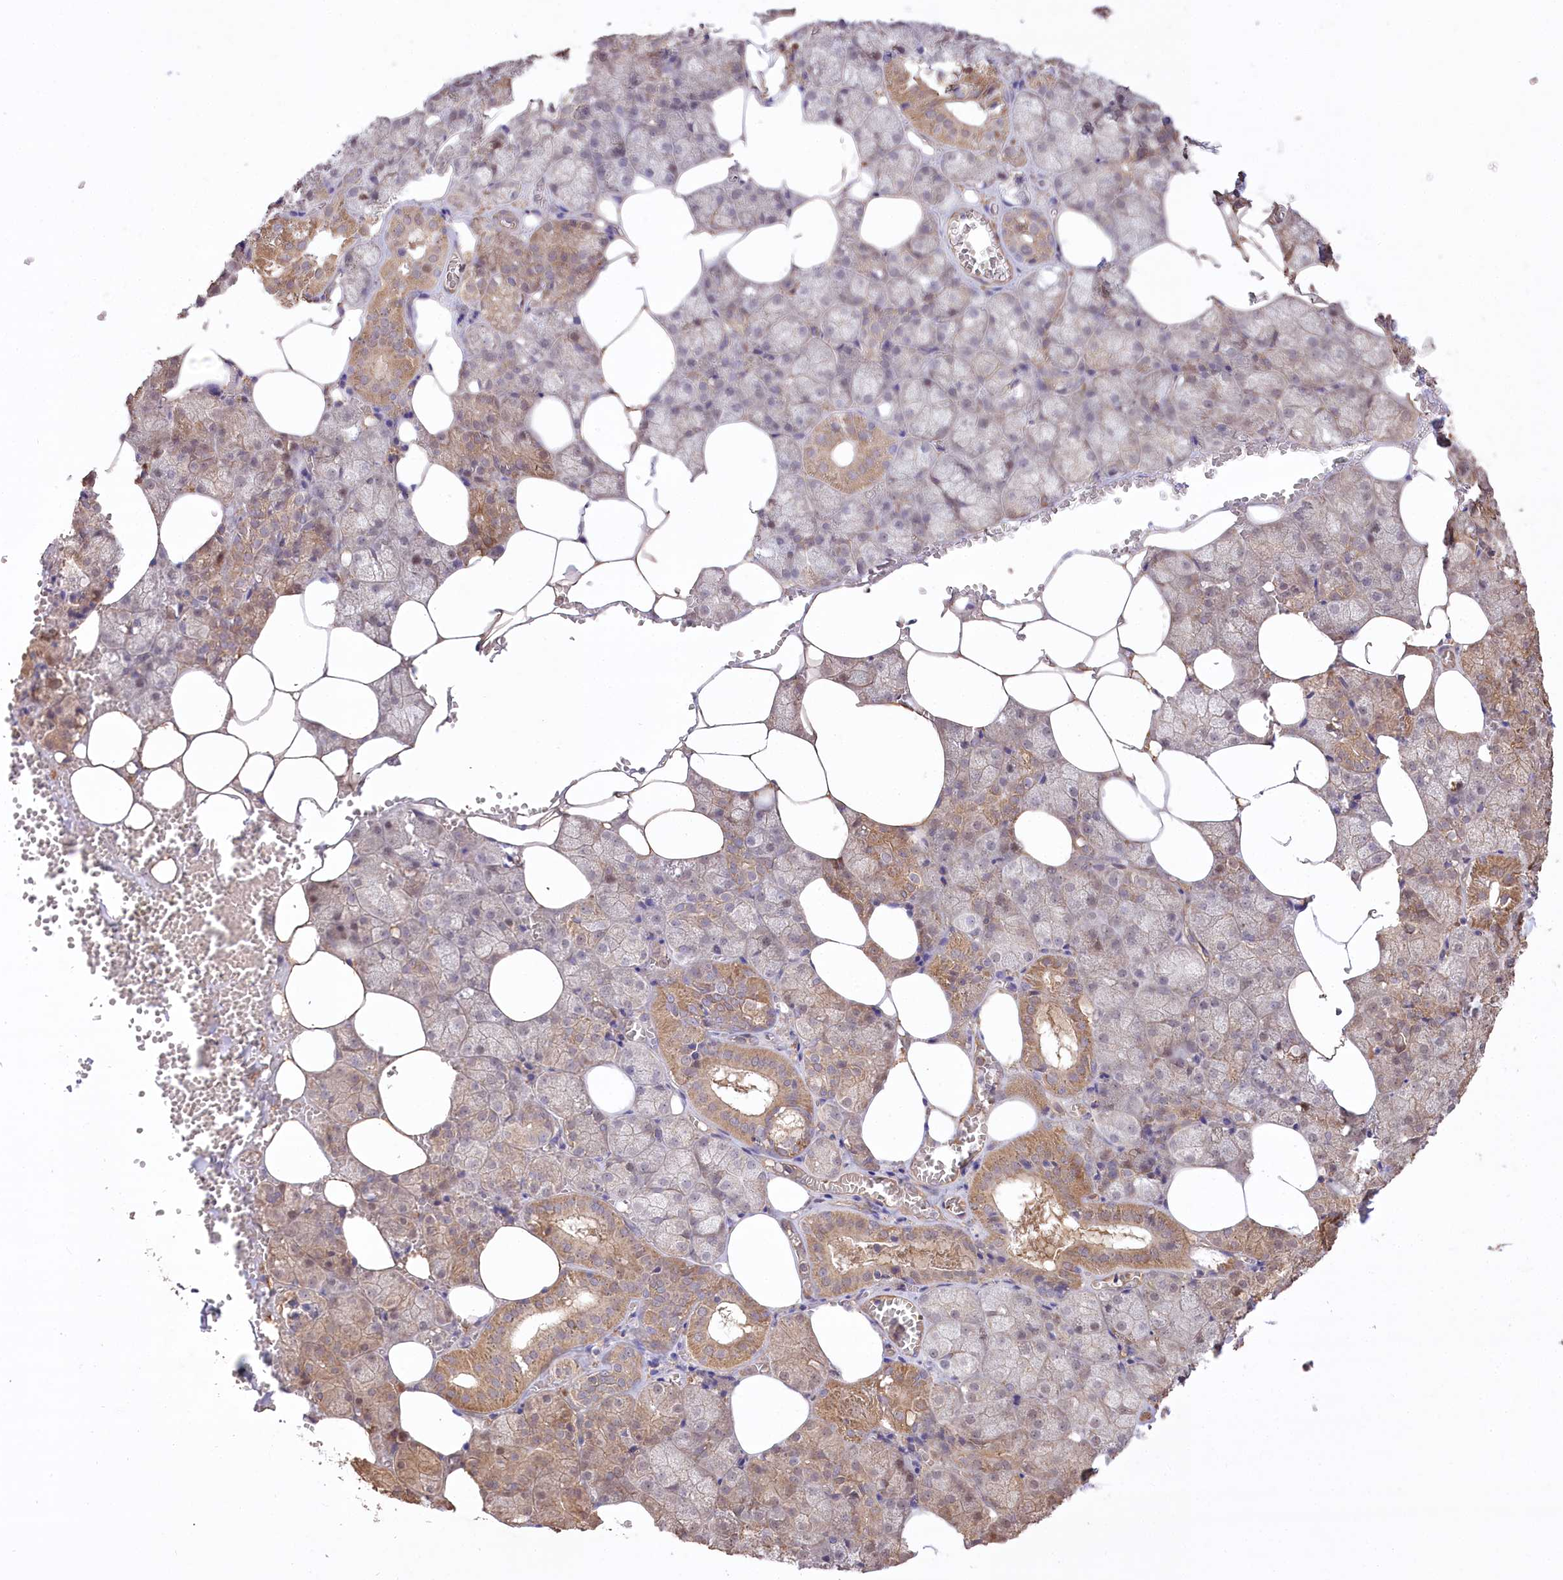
{"staining": {"intensity": "moderate", "quantity": "25%-75%", "location": "cytoplasmic/membranous"}, "tissue": "salivary gland", "cell_type": "Glandular cells", "image_type": "normal", "snomed": [{"axis": "morphology", "description": "Normal tissue, NOS"}, {"axis": "topography", "description": "Salivary gland"}], "caption": "Moderate cytoplasmic/membranous protein positivity is appreciated in approximately 25%-75% of glandular cells in salivary gland. The protein of interest is stained brown, and the nuclei are stained in blue (DAB IHC with brightfield microscopy, high magnification).", "gene": "PRSS53", "patient": {"sex": "male", "age": 62}}